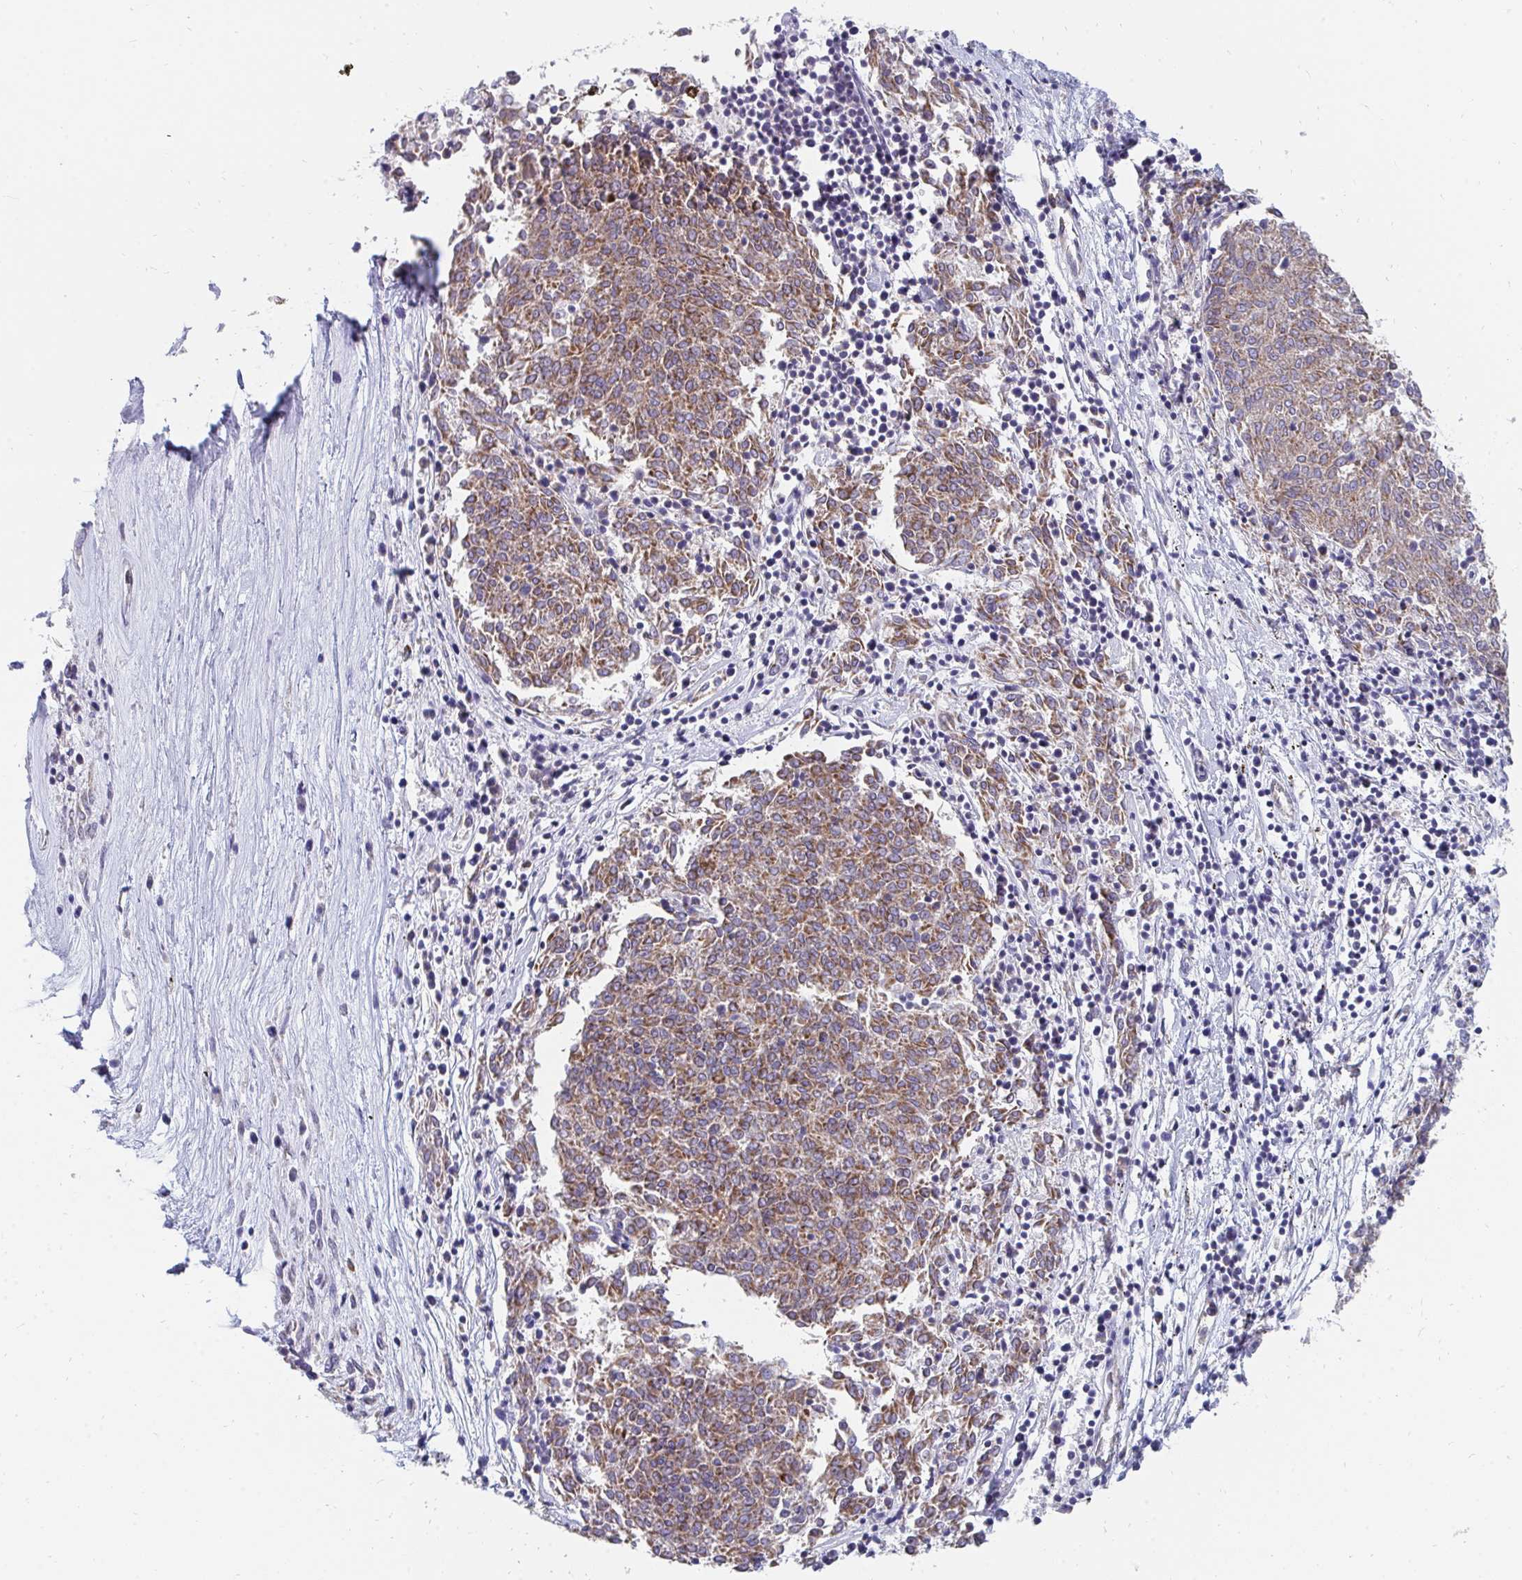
{"staining": {"intensity": "moderate", "quantity": "25%-75%", "location": "cytoplasmic/membranous"}, "tissue": "melanoma", "cell_type": "Tumor cells", "image_type": "cancer", "snomed": [{"axis": "morphology", "description": "Malignant melanoma, NOS"}, {"axis": "topography", "description": "Skin"}], "caption": "A brown stain highlights moderate cytoplasmic/membranous expression of a protein in malignant melanoma tumor cells. Ihc stains the protein of interest in brown and the nuclei are stained blue.", "gene": "PC", "patient": {"sex": "female", "age": 72}}